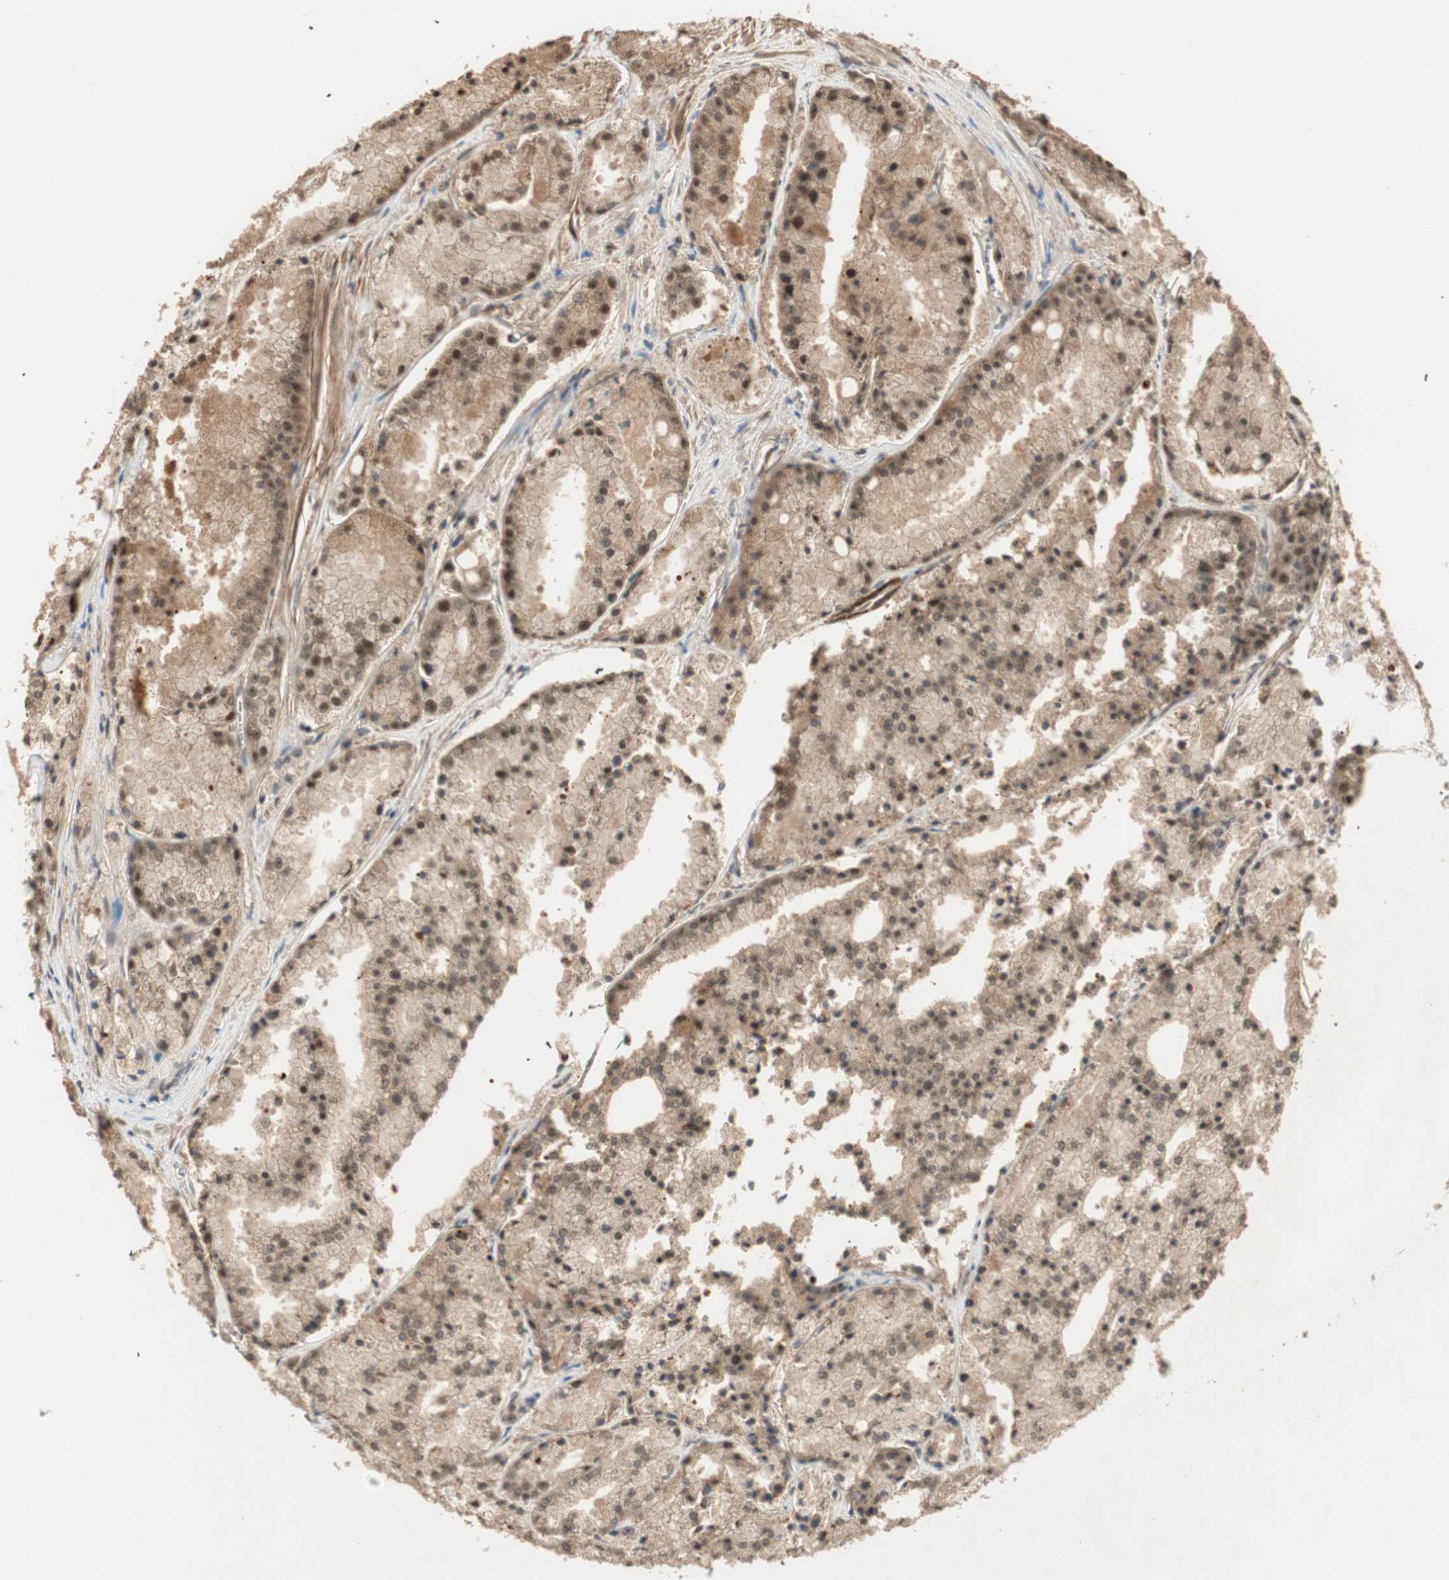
{"staining": {"intensity": "moderate", "quantity": ">75%", "location": "cytoplasmic/membranous,nuclear"}, "tissue": "prostate cancer", "cell_type": "Tumor cells", "image_type": "cancer", "snomed": [{"axis": "morphology", "description": "Adenocarcinoma, Low grade"}, {"axis": "topography", "description": "Prostate"}], "caption": "This is an image of immunohistochemistry staining of prostate low-grade adenocarcinoma, which shows moderate staining in the cytoplasmic/membranous and nuclear of tumor cells.", "gene": "ZSCAN31", "patient": {"sex": "male", "age": 64}}